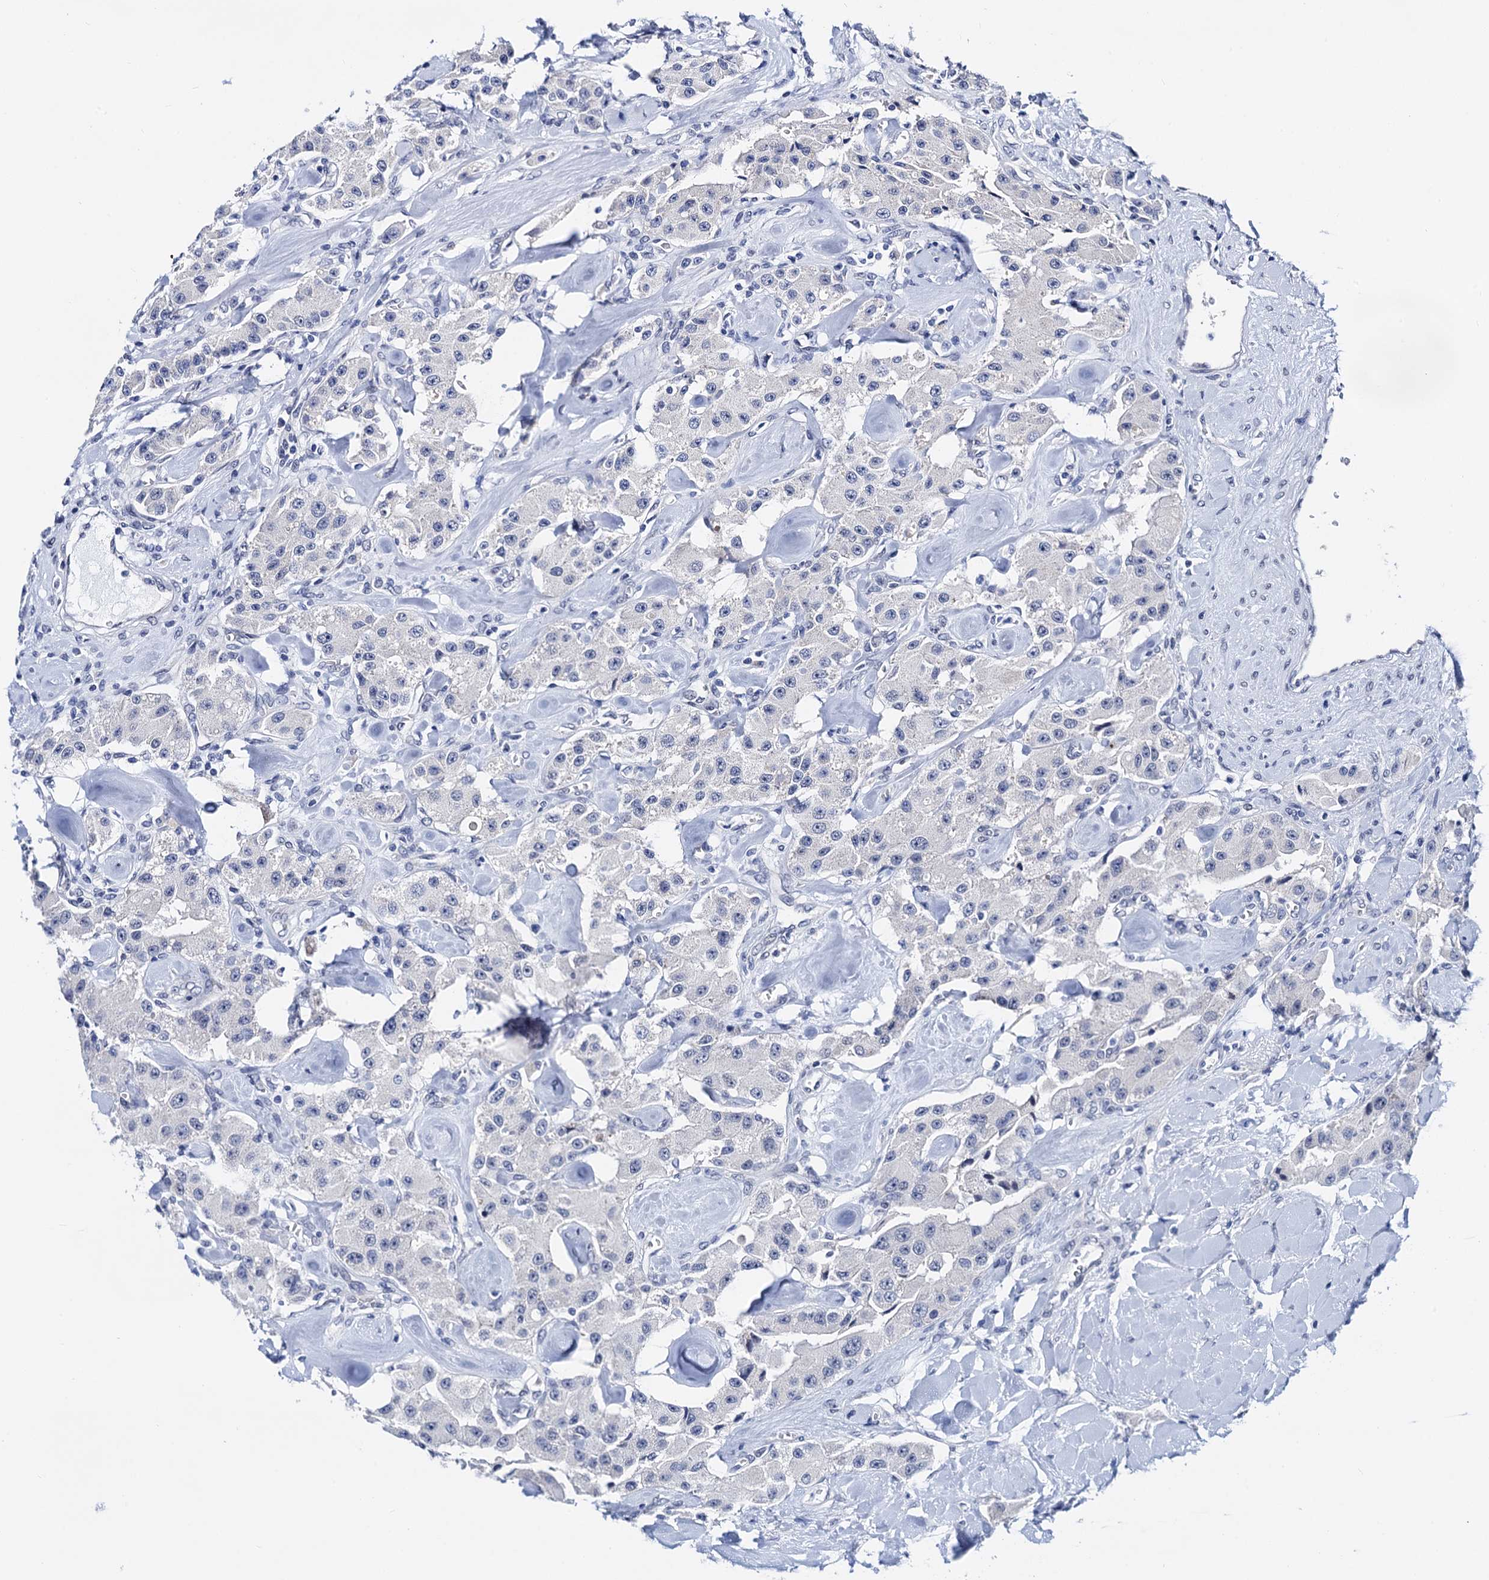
{"staining": {"intensity": "negative", "quantity": "none", "location": "none"}, "tissue": "carcinoid", "cell_type": "Tumor cells", "image_type": "cancer", "snomed": [{"axis": "morphology", "description": "Carcinoid, malignant, NOS"}, {"axis": "topography", "description": "Pancreas"}], "caption": "Immunohistochemistry (IHC) of human carcinoid (malignant) shows no expression in tumor cells.", "gene": "C16orf87", "patient": {"sex": "male", "age": 41}}